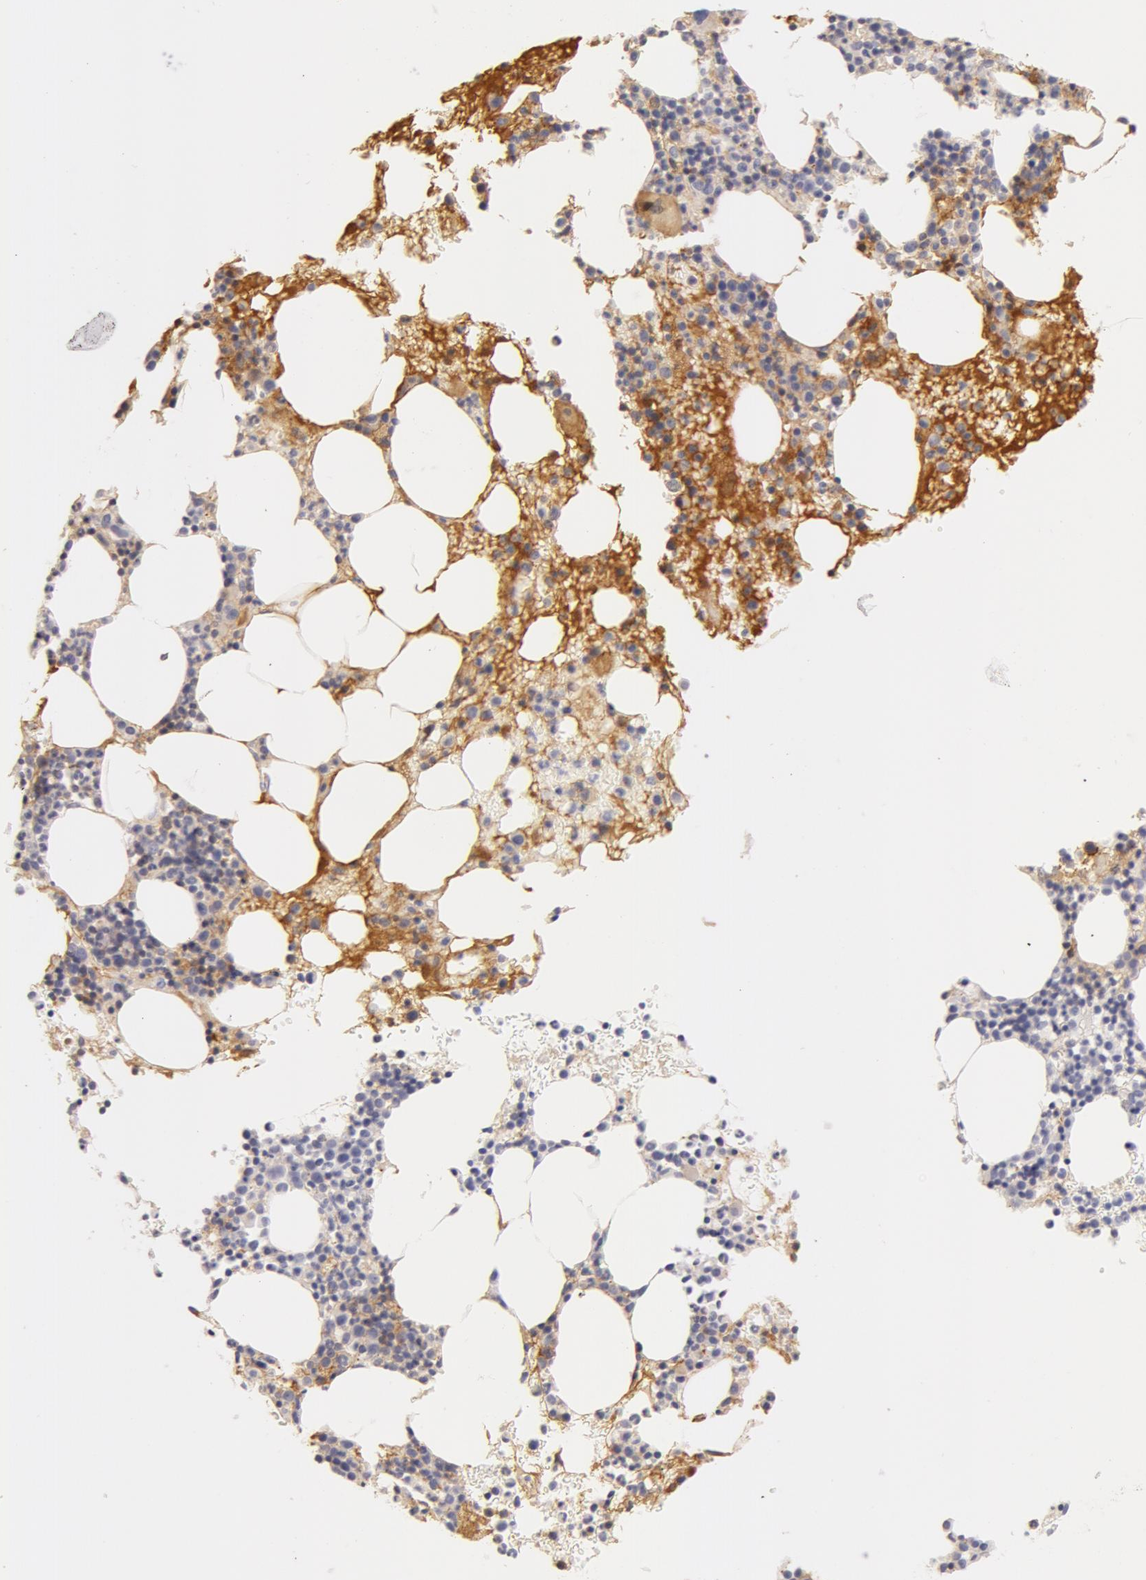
{"staining": {"intensity": "negative", "quantity": "none", "location": "none"}, "tissue": "bone marrow", "cell_type": "Hematopoietic cells", "image_type": "normal", "snomed": [{"axis": "morphology", "description": "Normal tissue, NOS"}, {"axis": "topography", "description": "Bone marrow"}], "caption": "Immunohistochemical staining of unremarkable human bone marrow displays no significant staining in hematopoietic cells.", "gene": "GC", "patient": {"sex": "female", "age": 88}}